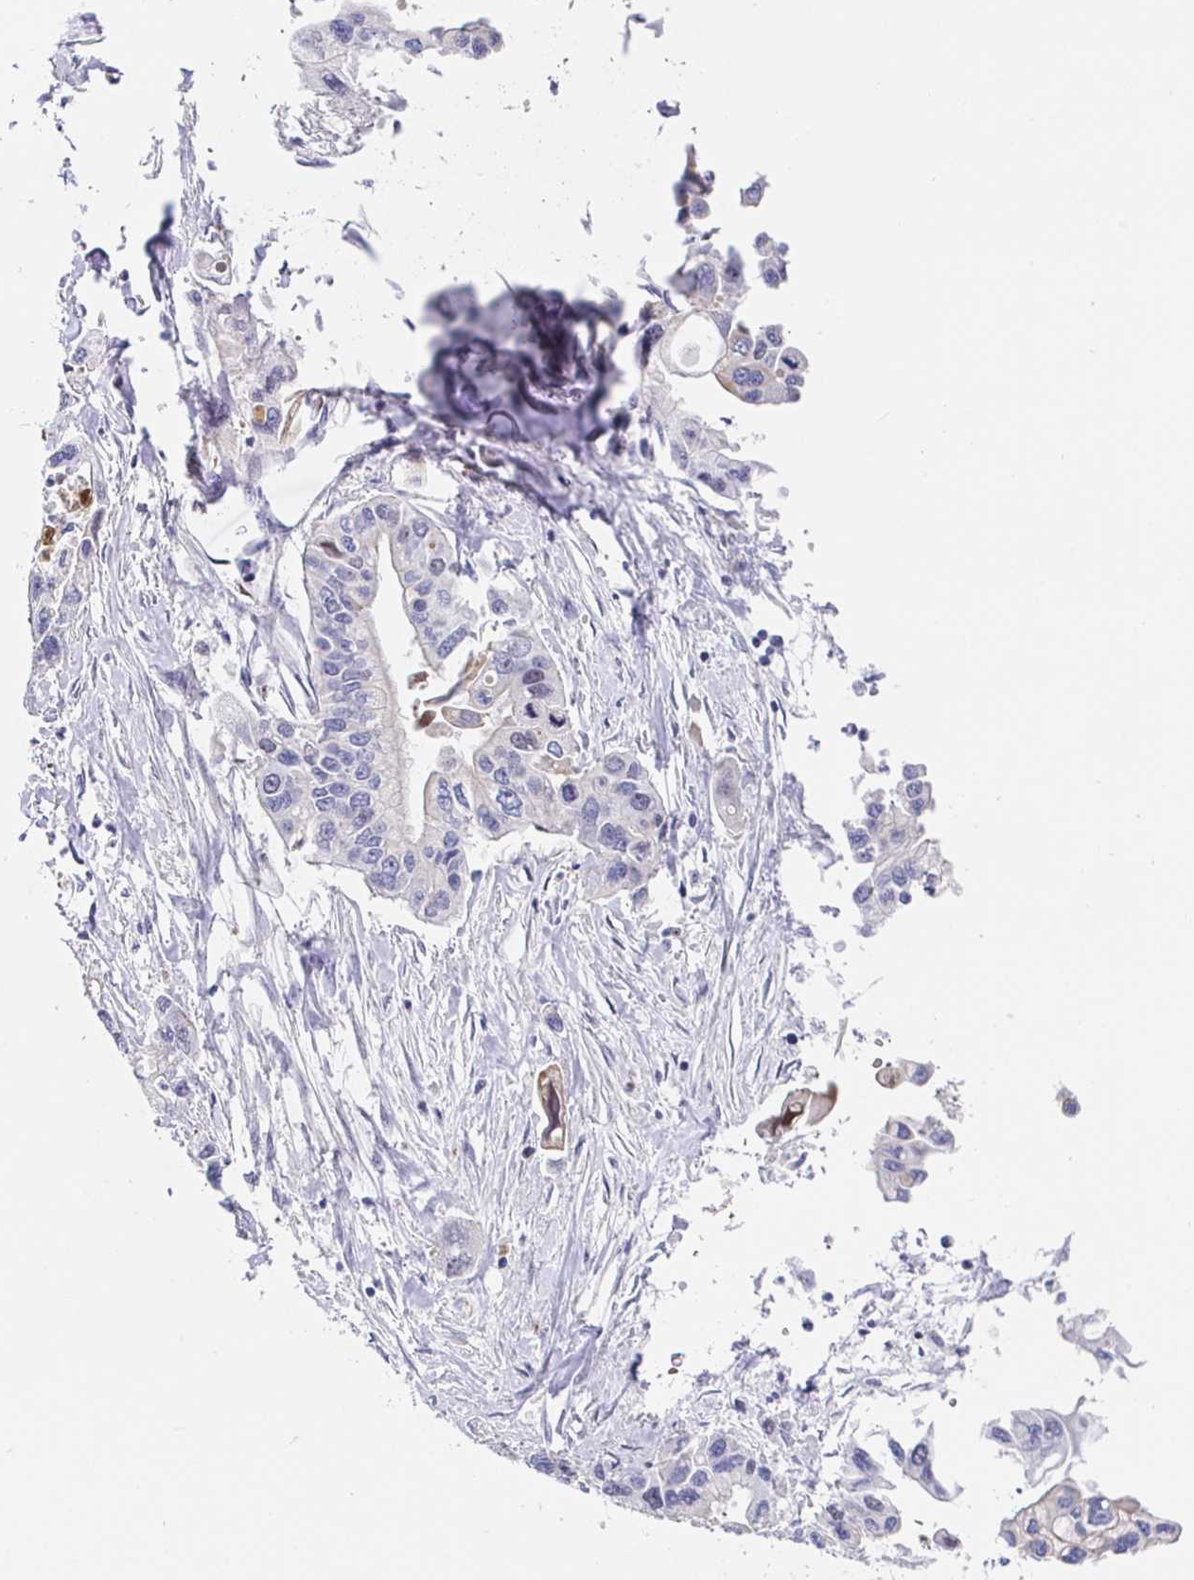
{"staining": {"intensity": "negative", "quantity": "none", "location": "none"}, "tissue": "pancreatic cancer", "cell_type": "Tumor cells", "image_type": "cancer", "snomed": [{"axis": "morphology", "description": "Adenocarcinoma, NOS"}, {"axis": "topography", "description": "Pancreas"}], "caption": "Adenocarcinoma (pancreatic) was stained to show a protein in brown. There is no significant positivity in tumor cells. (DAB immunohistochemistry, high magnification).", "gene": "TIMELESS", "patient": {"sex": "male", "age": 62}}